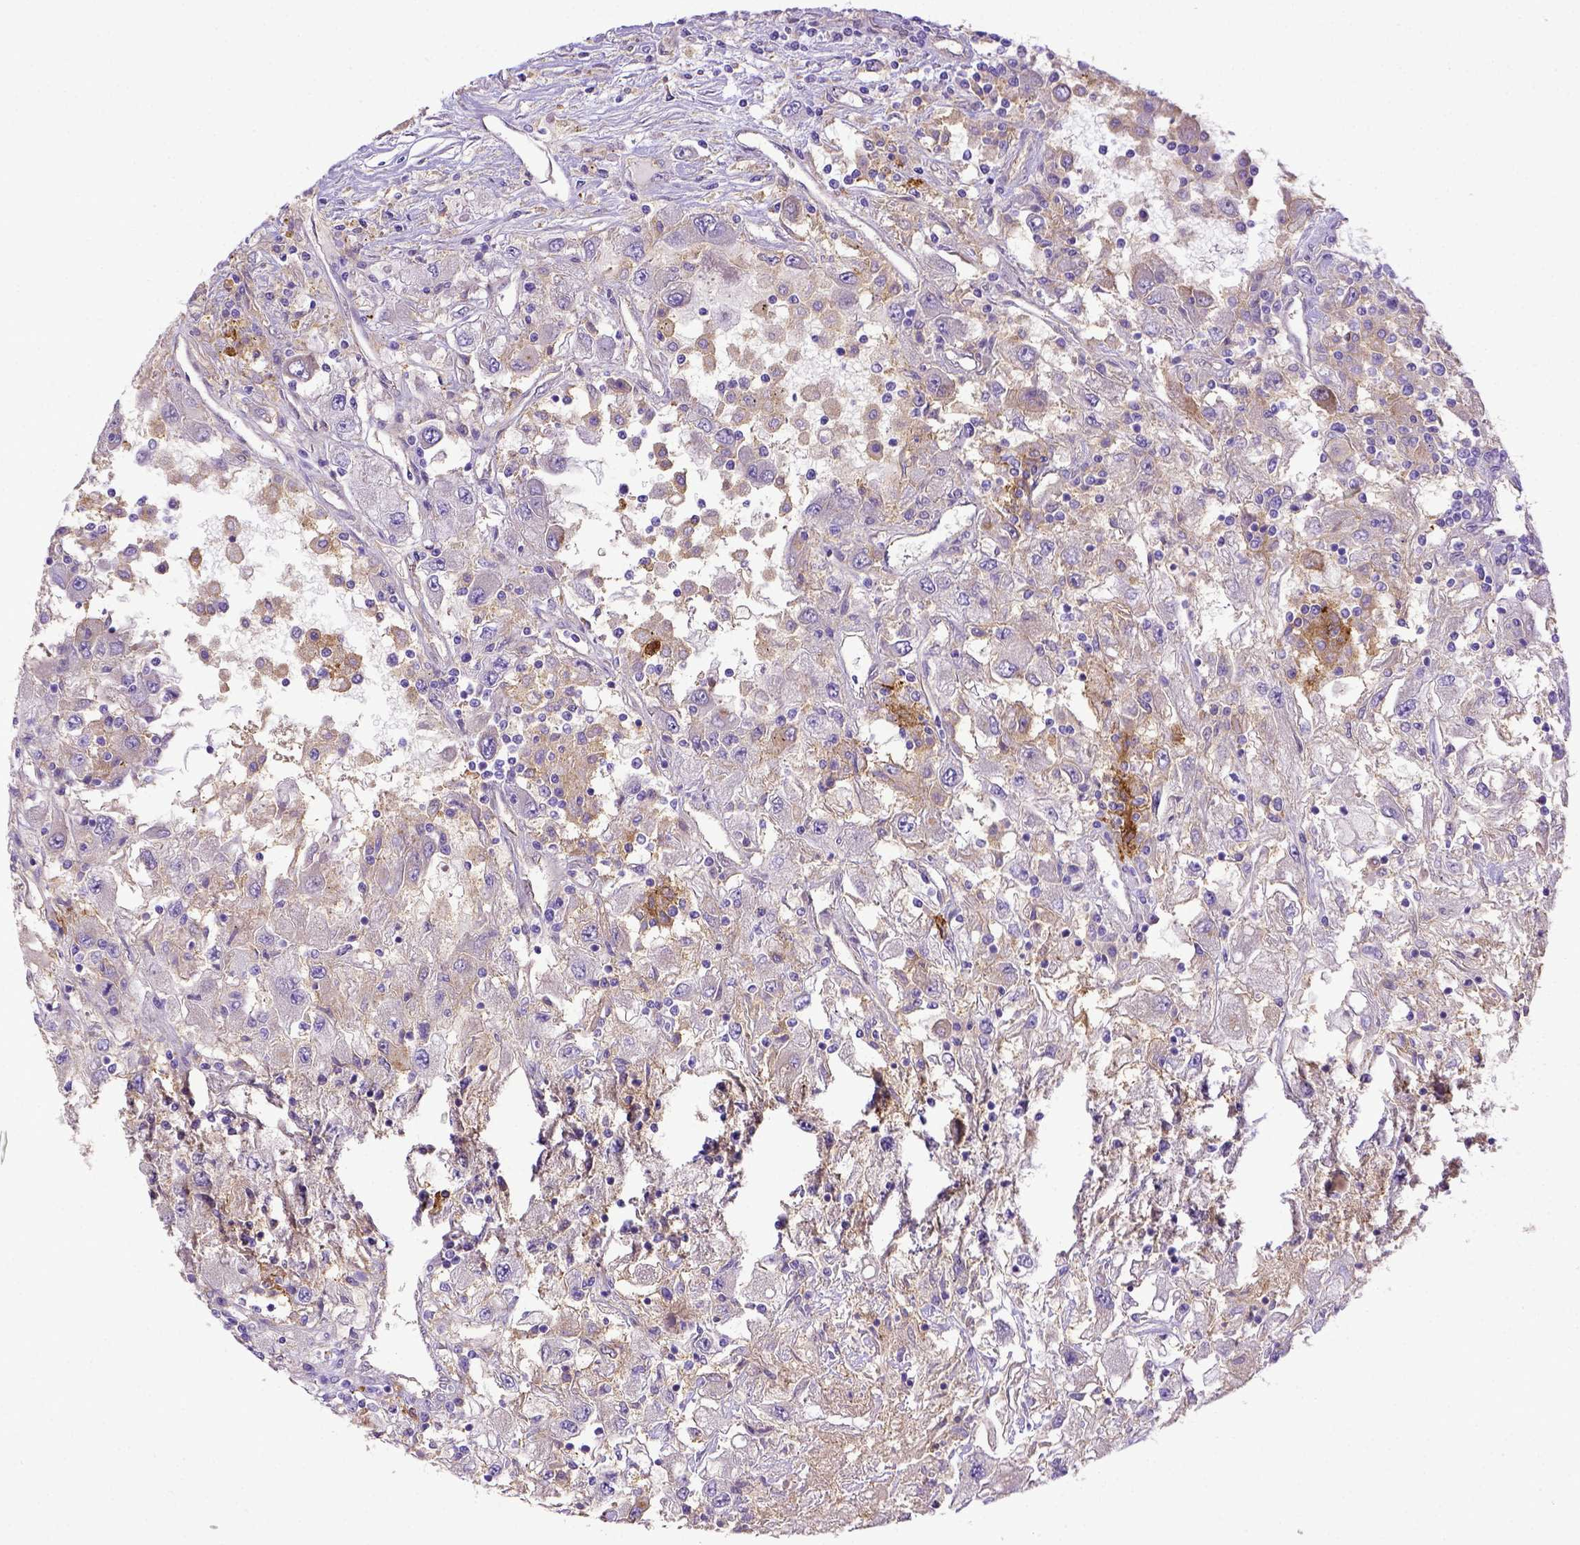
{"staining": {"intensity": "negative", "quantity": "none", "location": "none"}, "tissue": "renal cancer", "cell_type": "Tumor cells", "image_type": "cancer", "snomed": [{"axis": "morphology", "description": "Adenocarcinoma, NOS"}, {"axis": "topography", "description": "Kidney"}], "caption": "Immunohistochemistry image of neoplastic tissue: human renal cancer (adenocarcinoma) stained with DAB (3,3'-diaminobenzidine) displays no significant protein positivity in tumor cells. The staining was performed using DAB to visualize the protein expression in brown, while the nuclei were stained in blue with hematoxylin (Magnification: 20x).", "gene": "CD40", "patient": {"sex": "female", "age": 67}}